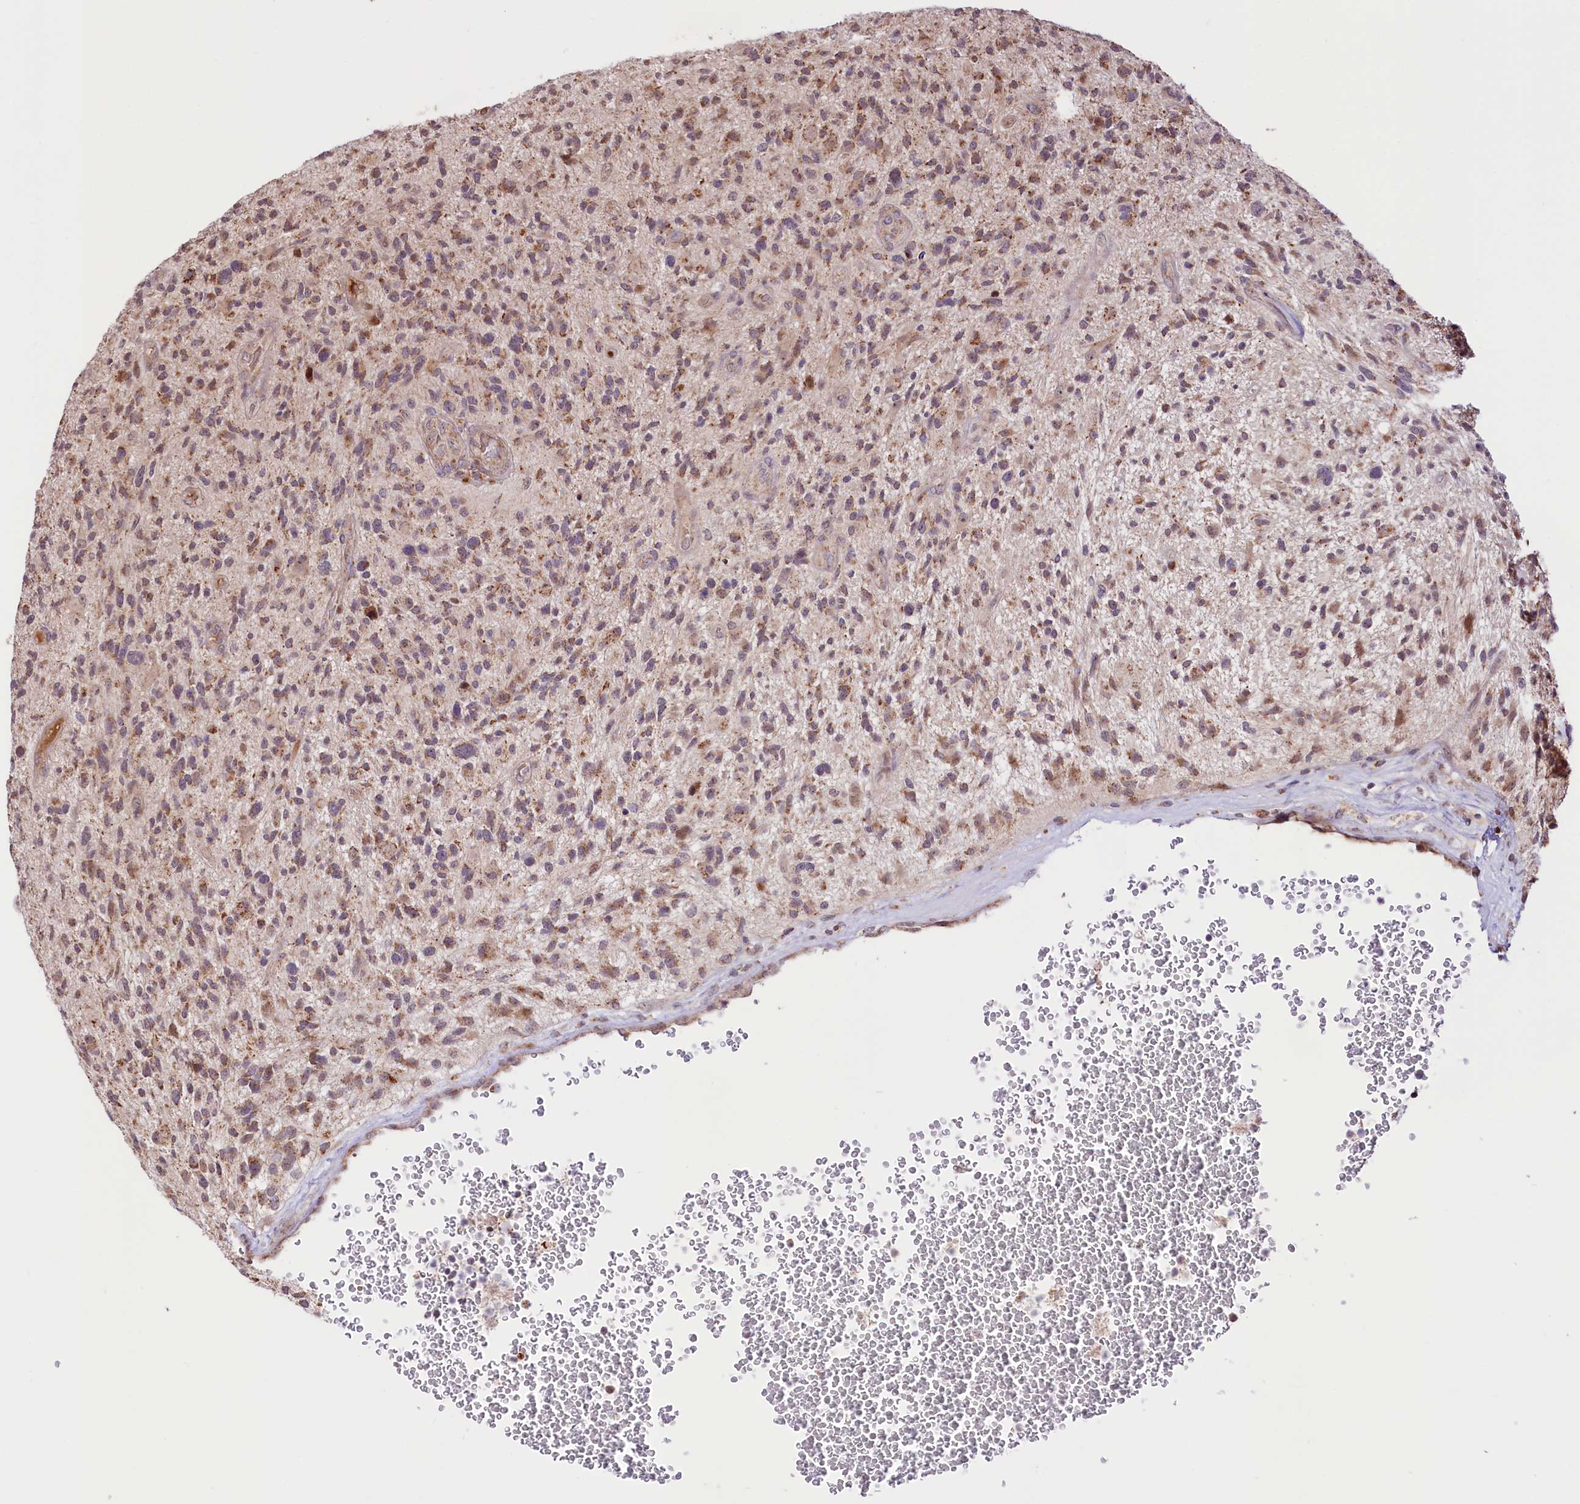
{"staining": {"intensity": "moderate", "quantity": ">75%", "location": "cytoplasmic/membranous"}, "tissue": "glioma", "cell_type": "Tumor cells", "image_type": "cancer", "snomed": [{"axis": "morphology", "description": "Glioma, malignant, High grade"}, {"axis": "topography", "description": "Brain"}], "caption": "Malignant glioma (high-grade) tissue shows moderate cytoplasmic/membranous staining in approximately >75% of tumor cells, visualized by immunohistochemistry.", "gene": "ST7", "patient": {"sex": "male", "age": 47}}